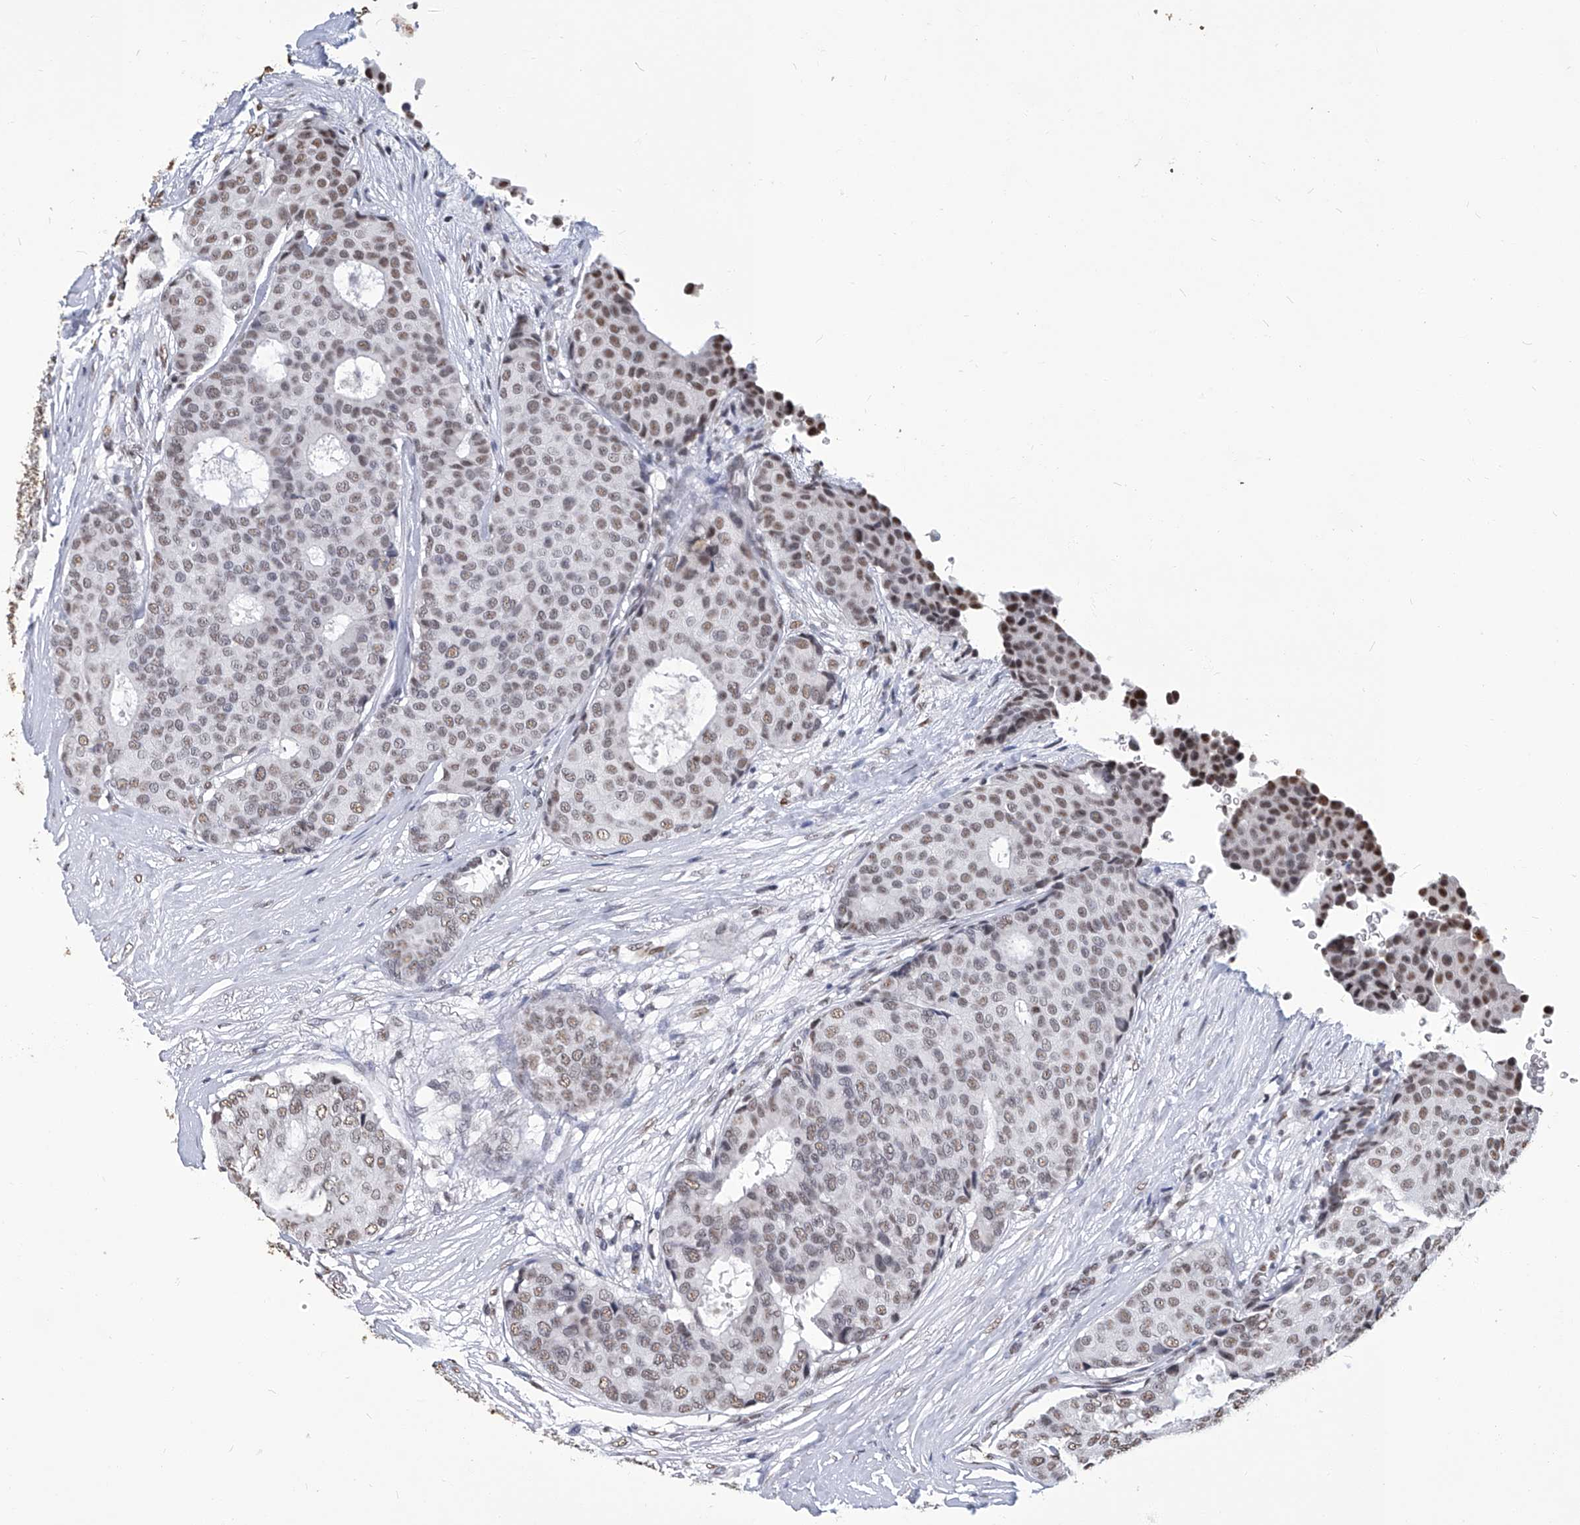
{"staining": {"intensity": "moderate", "quantity": "25%-75%", "location": "nuclear"}, "tissue": "breast cancer", "cell_type": "Tumor cells", "image_type": "cancer", "snomed": [{"axis": "morphology", "description": "Duct carcinoma"}, {"axis": "topography", "description": "Breast"}], "caption": "The immunohistochemical stain labels moderate nuclear expression in tumor cells of intraductal carcinoma (breast) tissue.", "gene": "HBP1", "patient": {"sex": "female", "age": 75}}